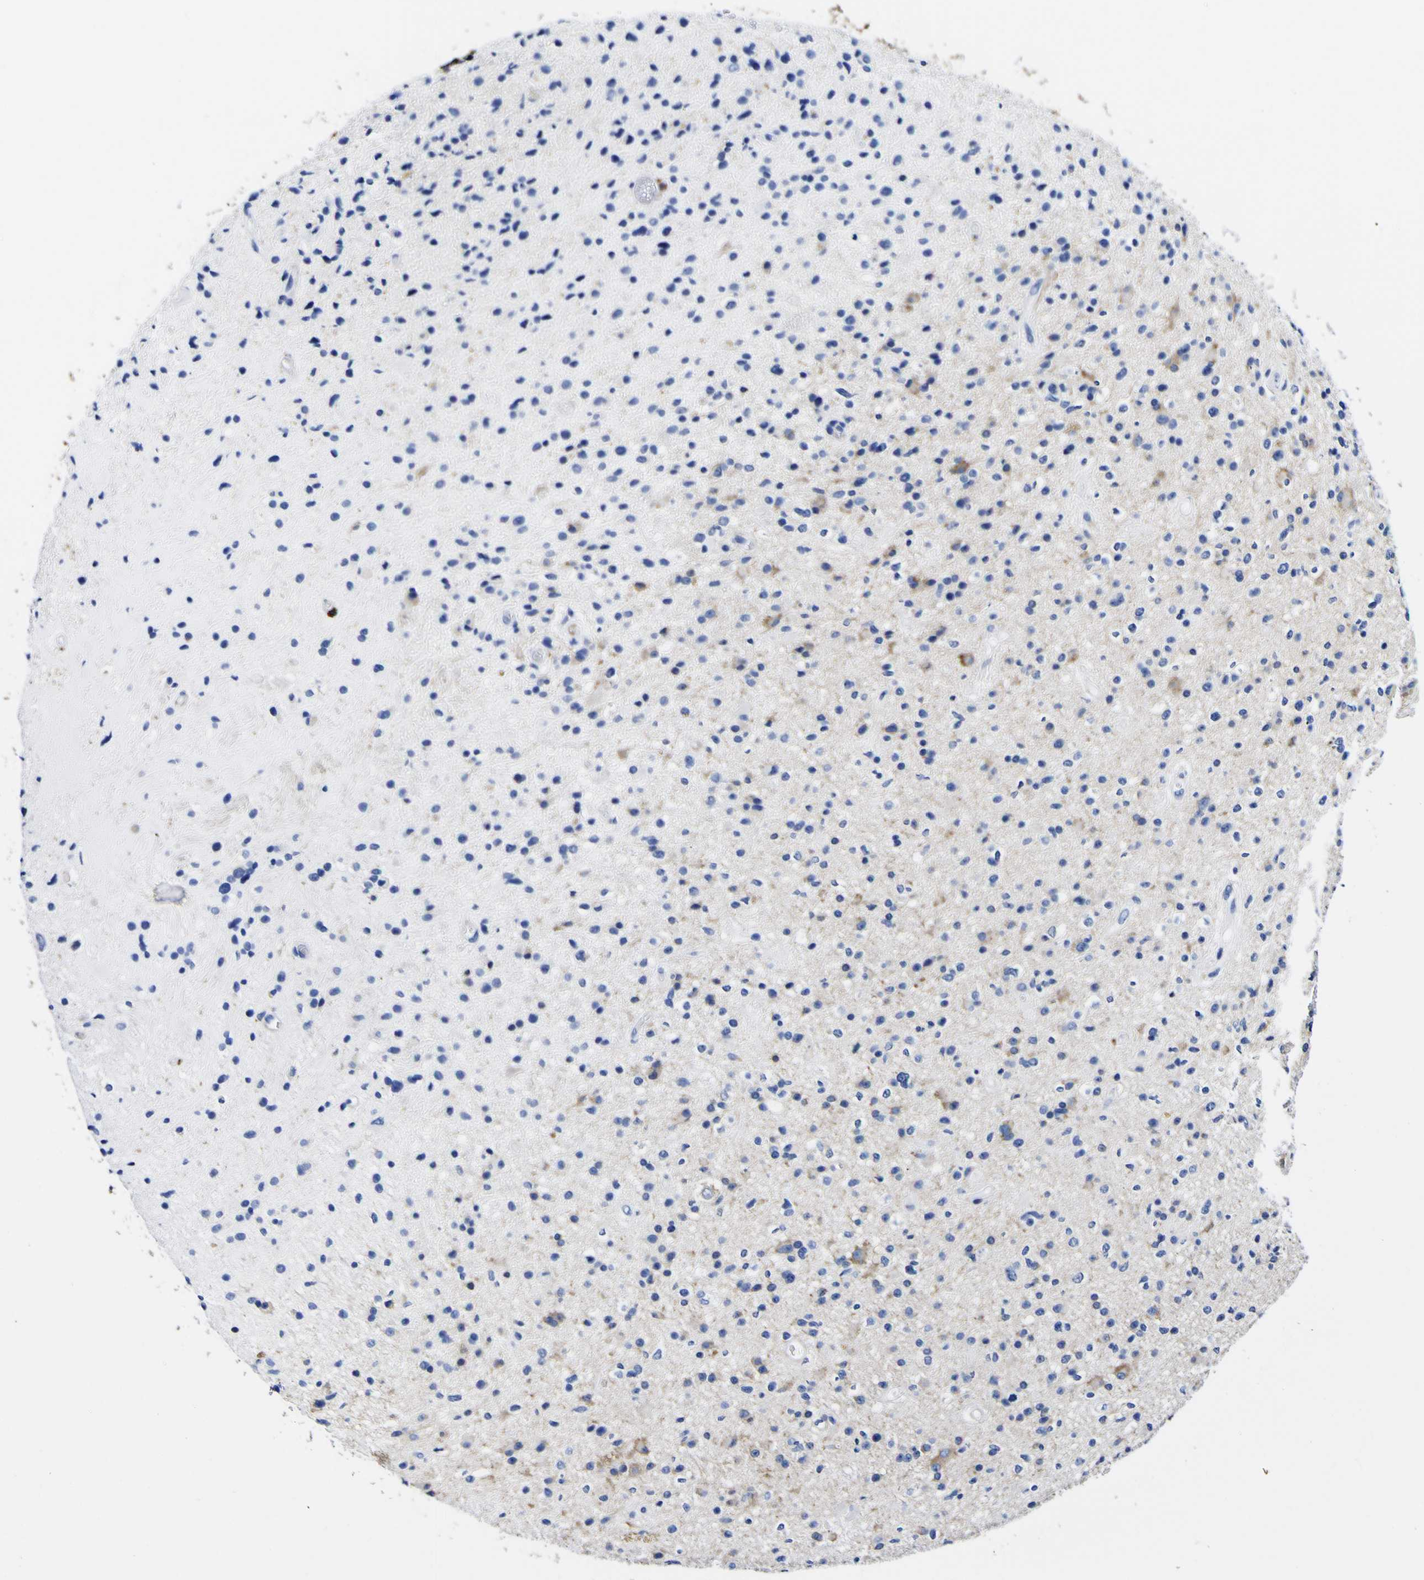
{"staining": {"intensity": "moderate", "quantity": "<25%", "location": "cytoplasmic/membranous"}, "tissue": "glioma", "cell_type": "Tumor cells", "image_type": "cancer", "snomed": [{"axis": "morphology", "description": "Glioma, malignant, High grade"}, {"axis": "topography", "description": "Brain"}], "caption": "A micrograph of human glioma stained for a protein shows moderate cytoplasmic/membranous brown staining in tumor cells.", "gene": "HLA-DQA1", "patient": {"sex": "male", "age": 33}}